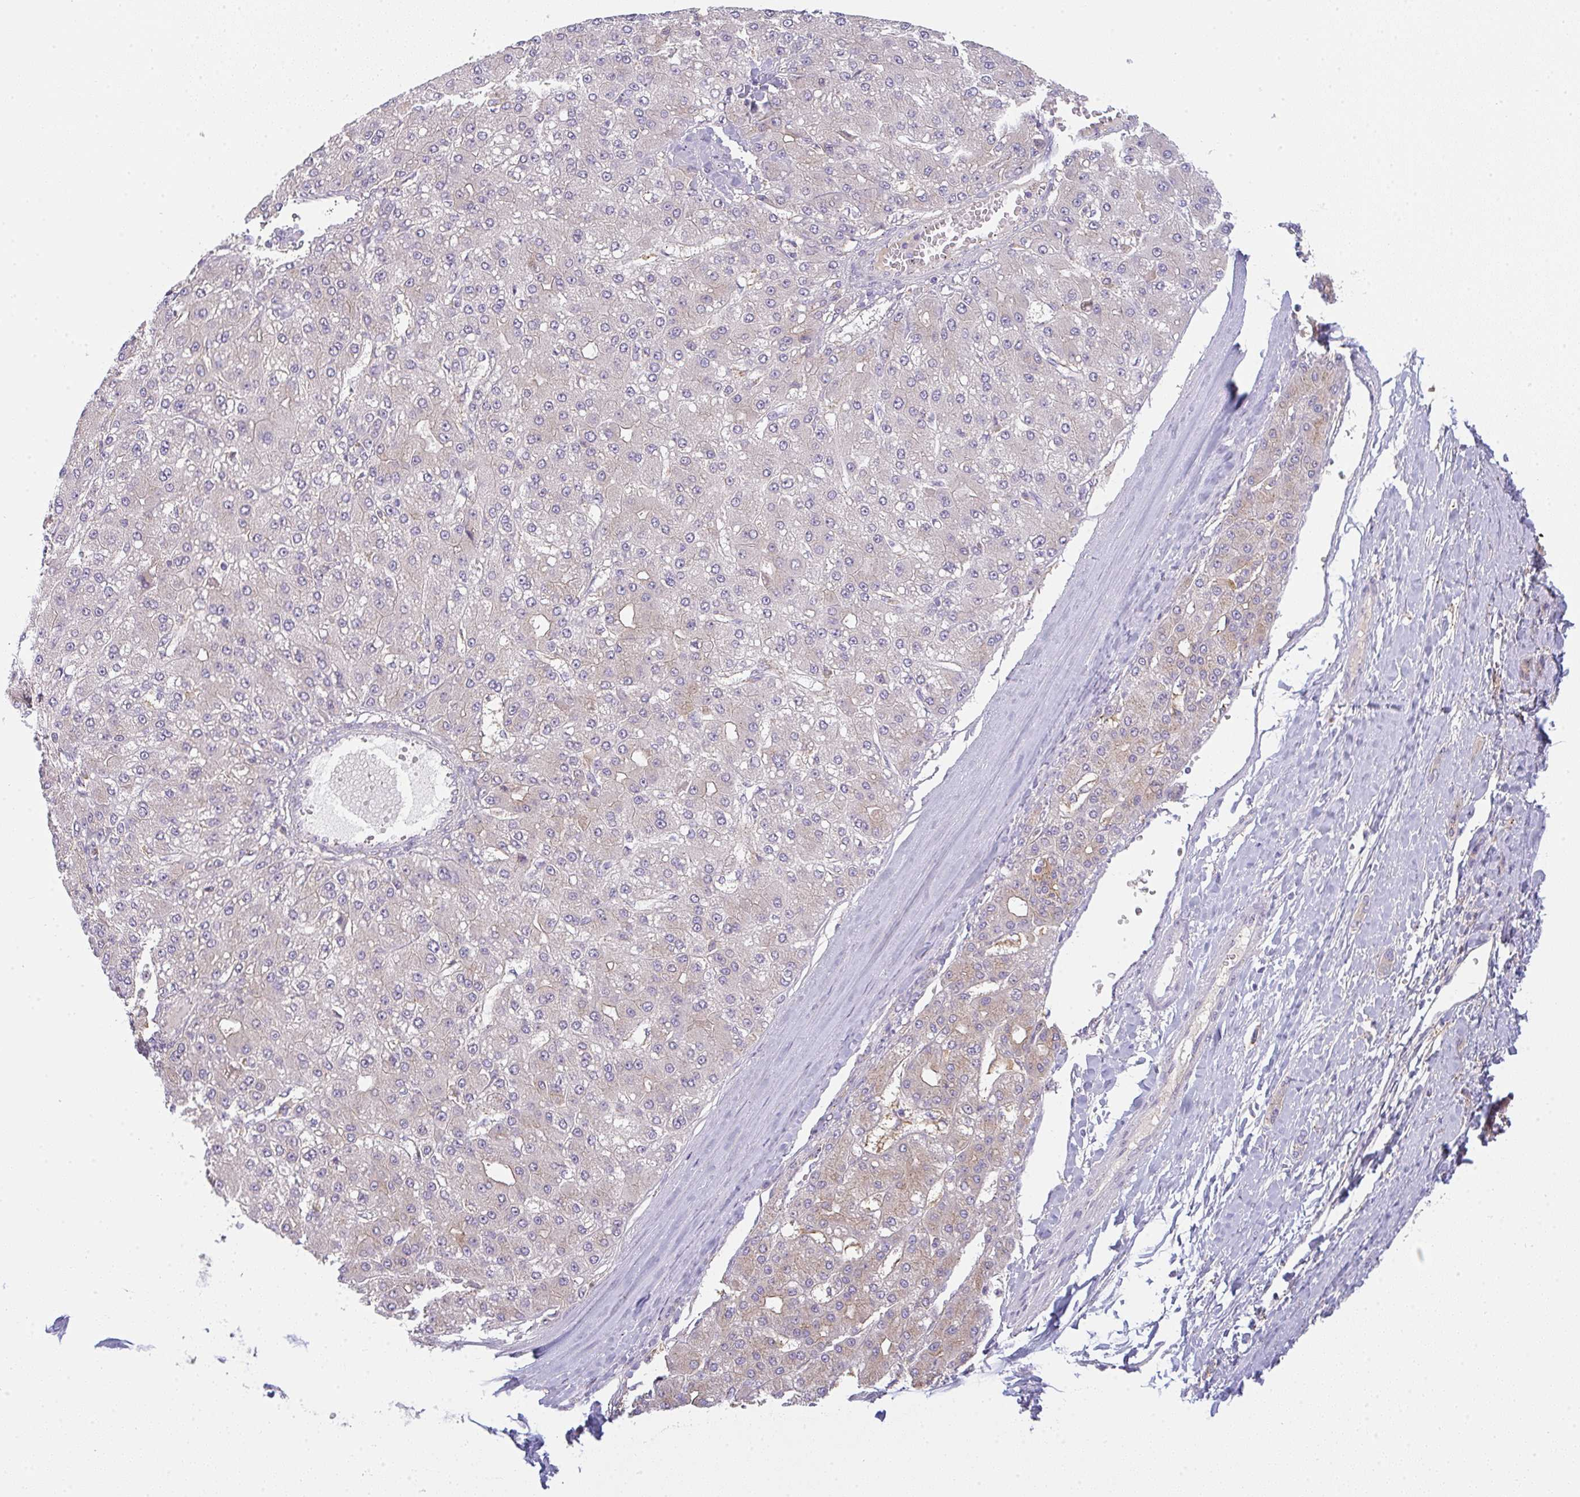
{"staining": {"intensity": "moderate", "quantity": "25%-75%", "location": "cytoplasmic/membranous"}, "tissue": "liver cancer", "cell_type": "Tumor cells", "image_type": "cancer", "snomed": [{"axis": "morphology", "description": "Carcinoma, Hepatocellular, NOS"}, {"axis": "topography", "description": "Liver"}], "caption": "An image of liver hepatocellular carcinoma stained for a protein displays moderate cytoplasmic/membranous brown staining in tumor cells. The protein of interest is shown in brown color, while the nuclei are stained blue.", "gene": "SNX5", "patient": {"sex": "male", "age": 67}}